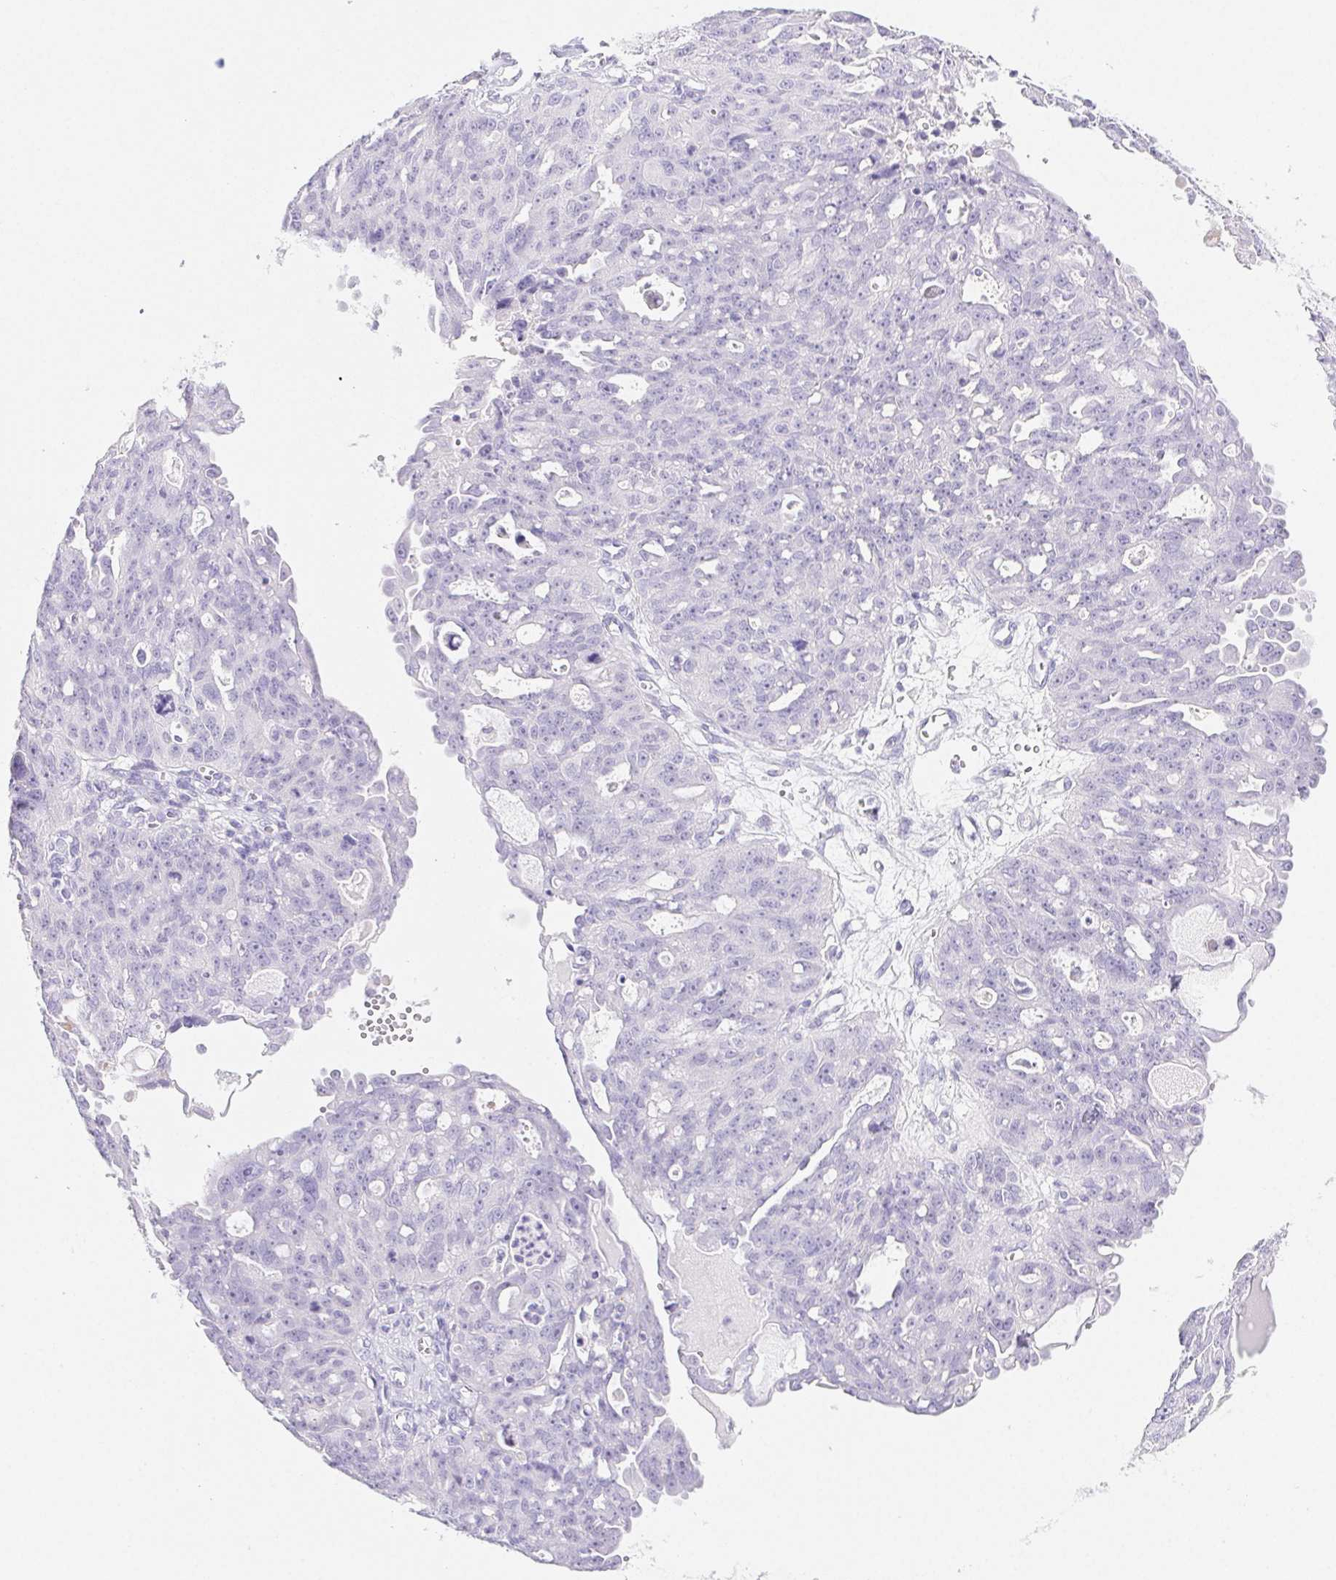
{"staining": {"intensity": "negative", "quantity": "none", "location": "none"}, "tissue": "ovarian cancer", "cell_type": "Tumor cells", "image_type": "cancer", "snomed": [{"axis": "morphology", "description": "Carcinoma, endometroid"}, {"axis": "topography", "description": "Ovary"}], "caption": "The IHC photomicrograph has no significant expression in tumor cells of endometroid carcinoma (ovarian) tissue.", "gene": "PNLIP", "patient": {"sex": "female", "age": 70}}